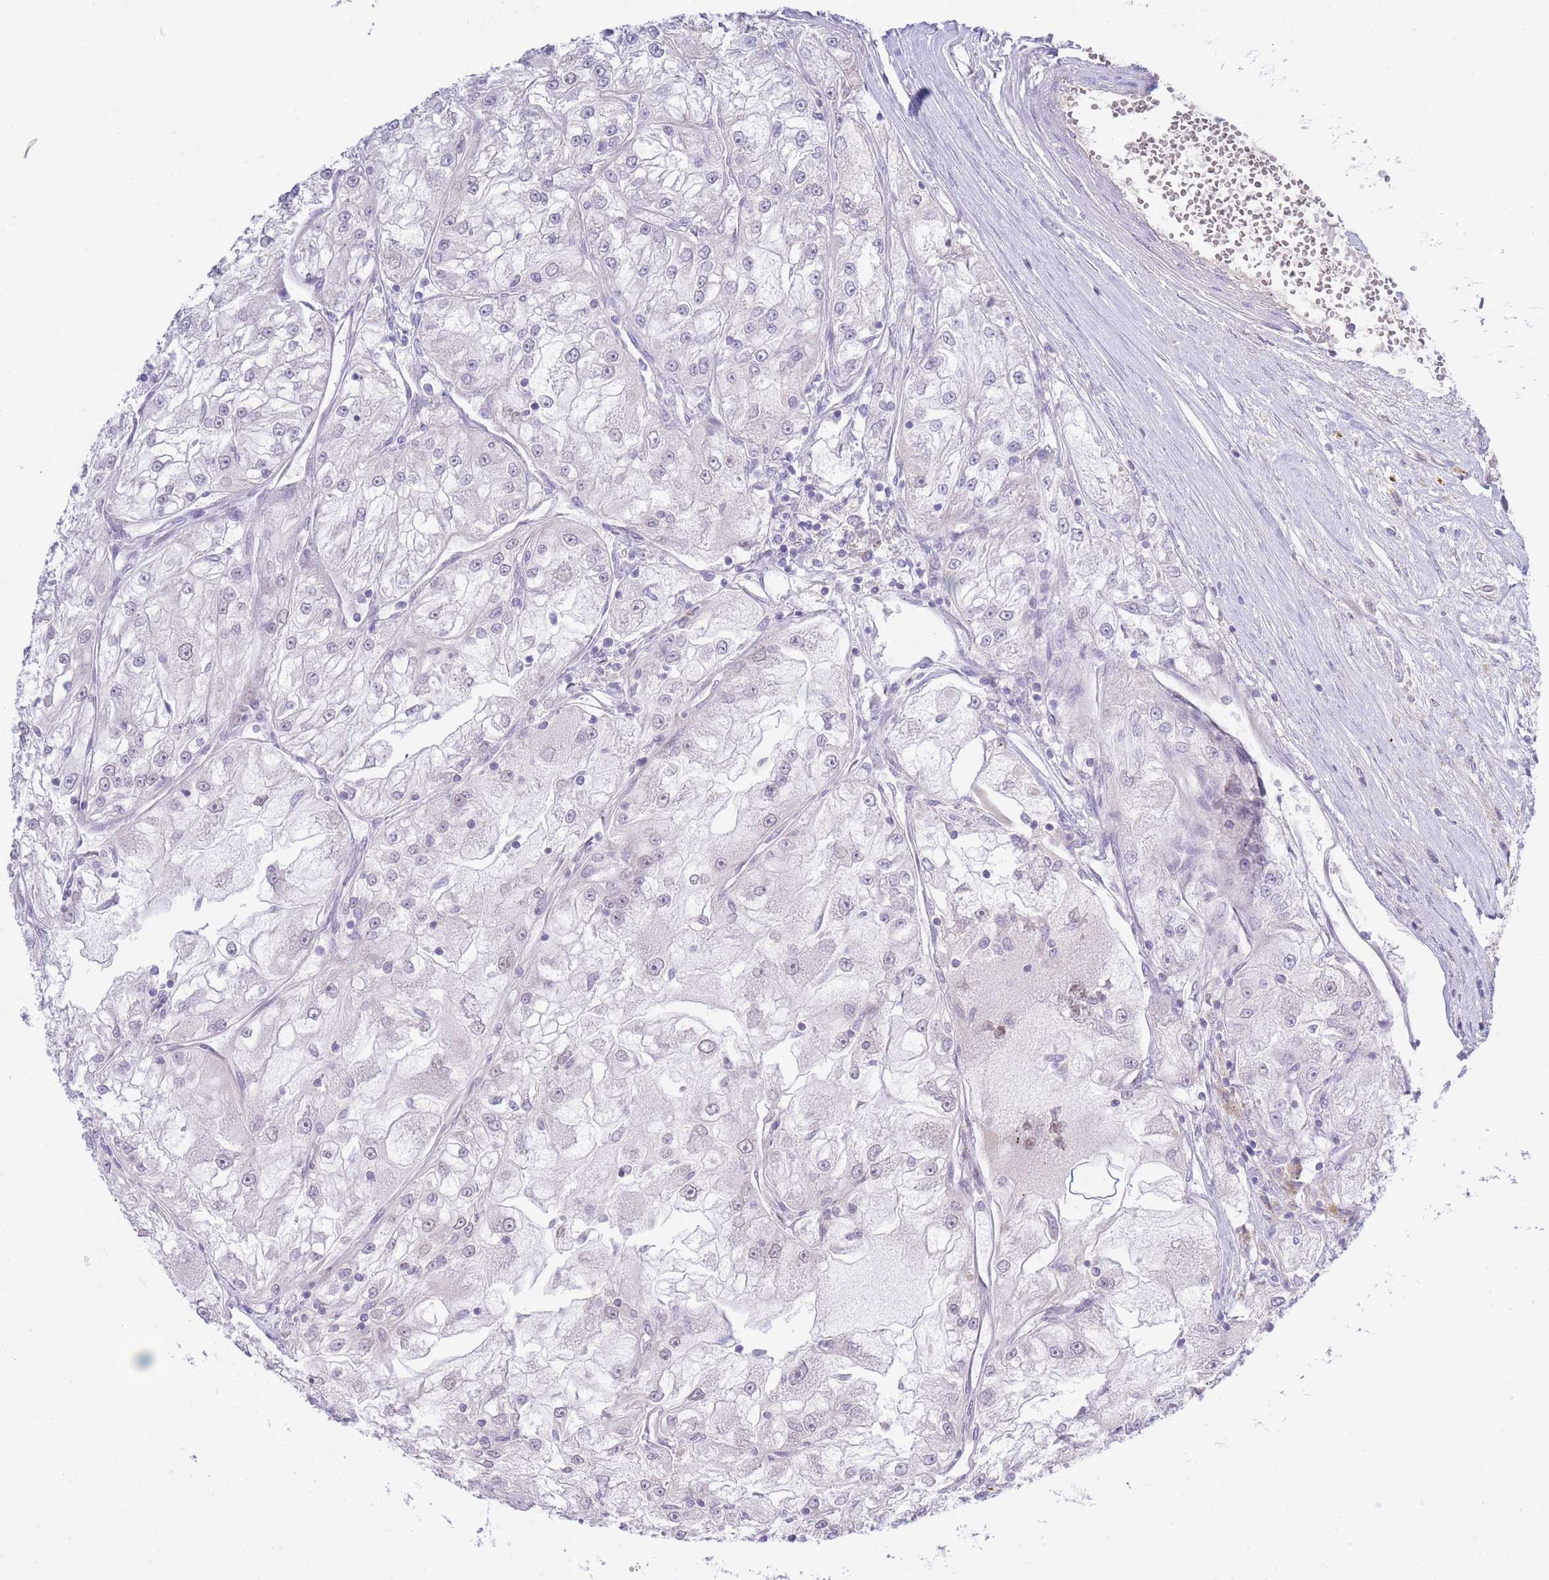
{"staining": {"intensity": "negative", "quantity": "none", "location": "none"}, "tissue": "renal cancer", "cell_type": "Tumor cells", "image_type": "cancer", "snomed": [{"axis": "morphology", "description": "Adenocarcinoma, NOS"}, {"axis": "topography", "description": "Kidney"}], "caption": "Immunohistochemical staining of renal cancer (adenocarcinoma) shows no significant positivity in tumor cells. (DAB (3,3'-diaminobenzidine) immunohistochemistry with hematoxylin counter stain).", "gene": "NANP", "patient": {"sex": "female", "age": 72}}